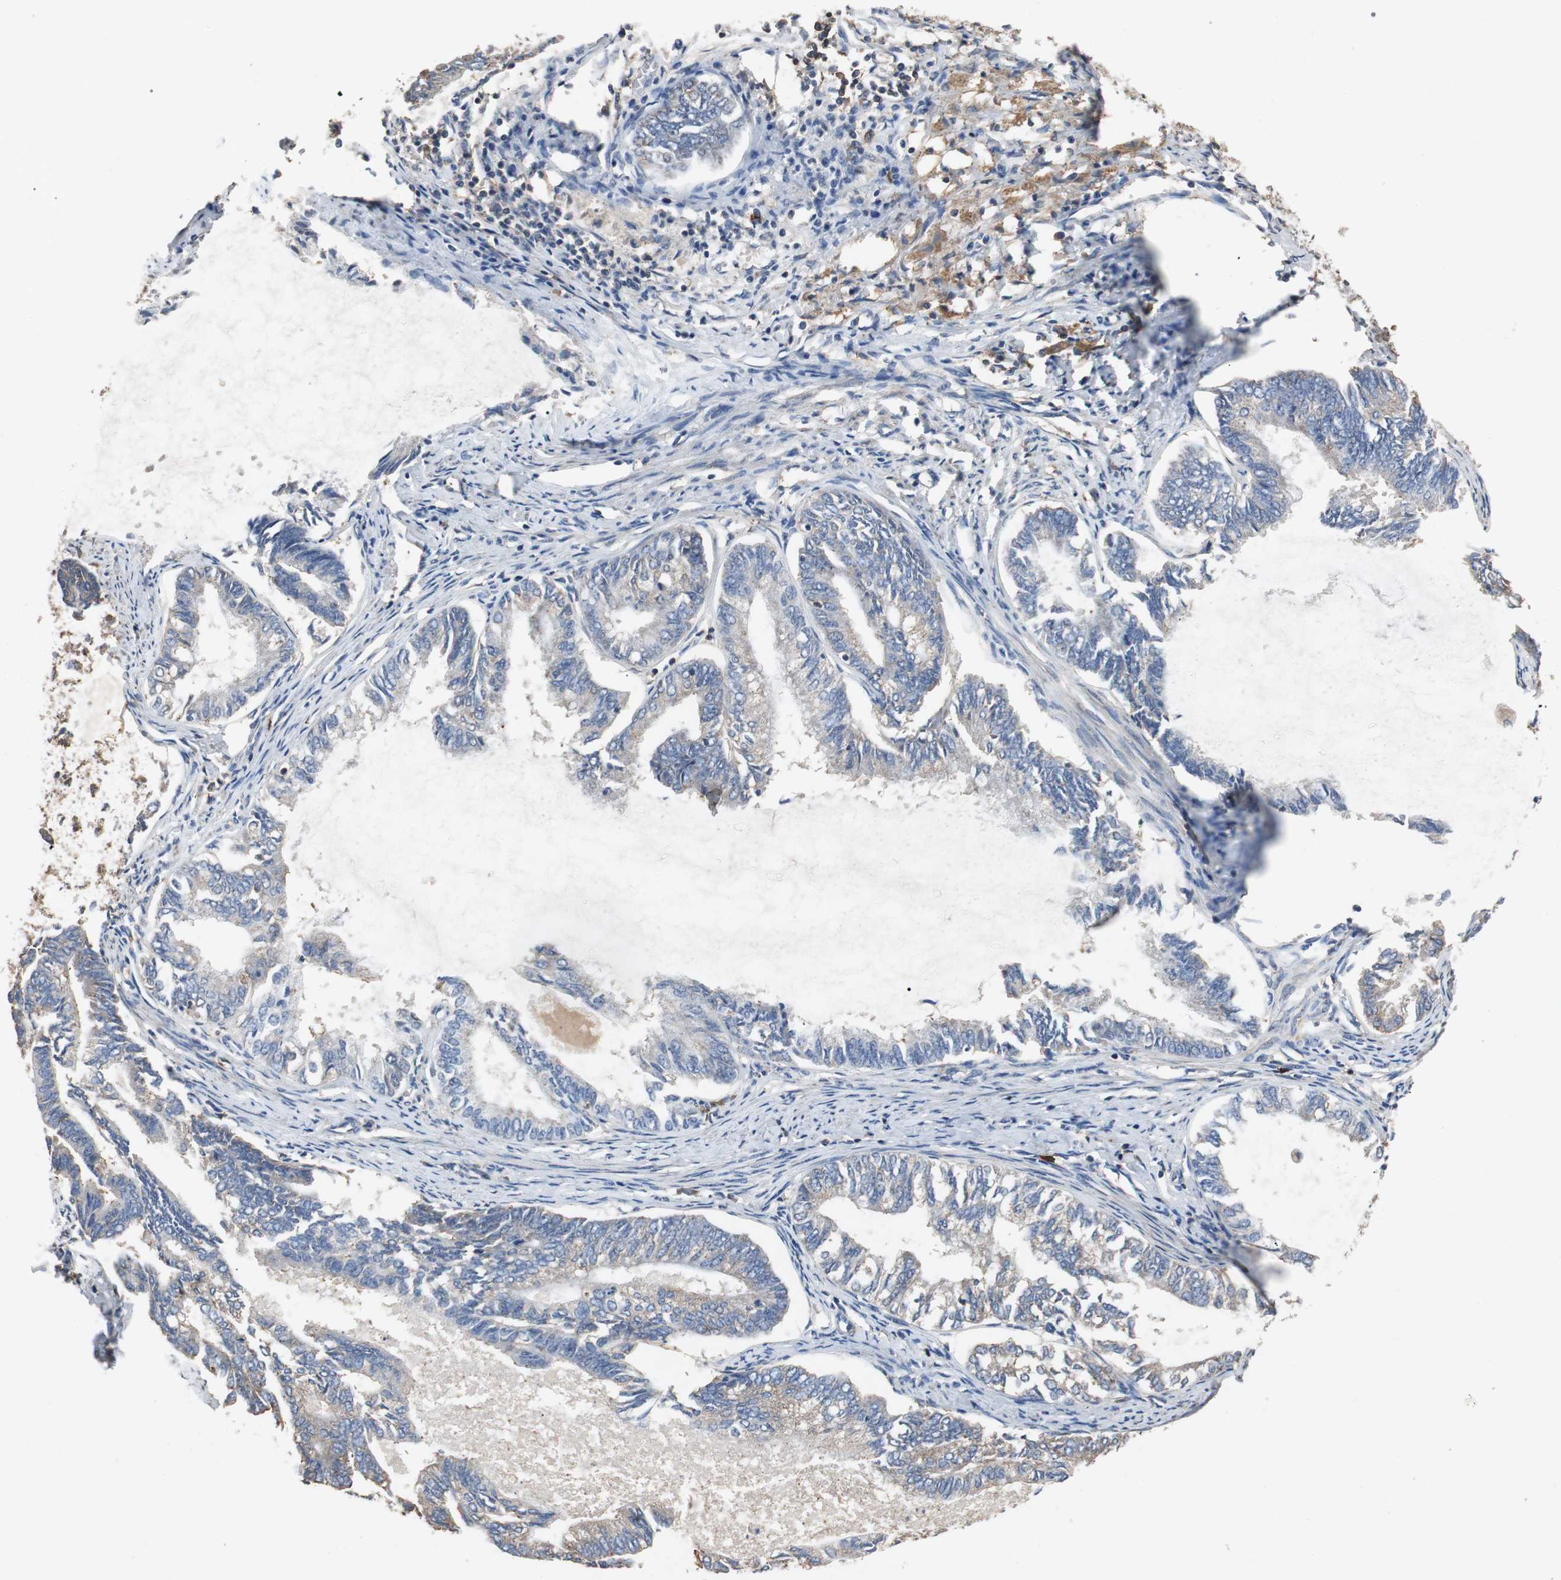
{"staining": {"intensity": "weak", "quantity": "25%-75%", "location": "cytoplasmic/membranous"}, "tissue": "endometrial cancer", "cell_type": "Tumor cells", "image_type": "cancer", "snomed": [{"axis": "morphology", "description": "Adenocarcinoma, NOS"}, {"axis": "topography", "description": "Endometrium"}], "caption": "A high-resolution image shows IHC staining of endometrial cancer, which shows weak cytoplasmic/membranous positivity in approximately 25%-75% of tumor cells.", "gene": "TNFRSF14", "patient": {"sex": "female", "age": 86}}